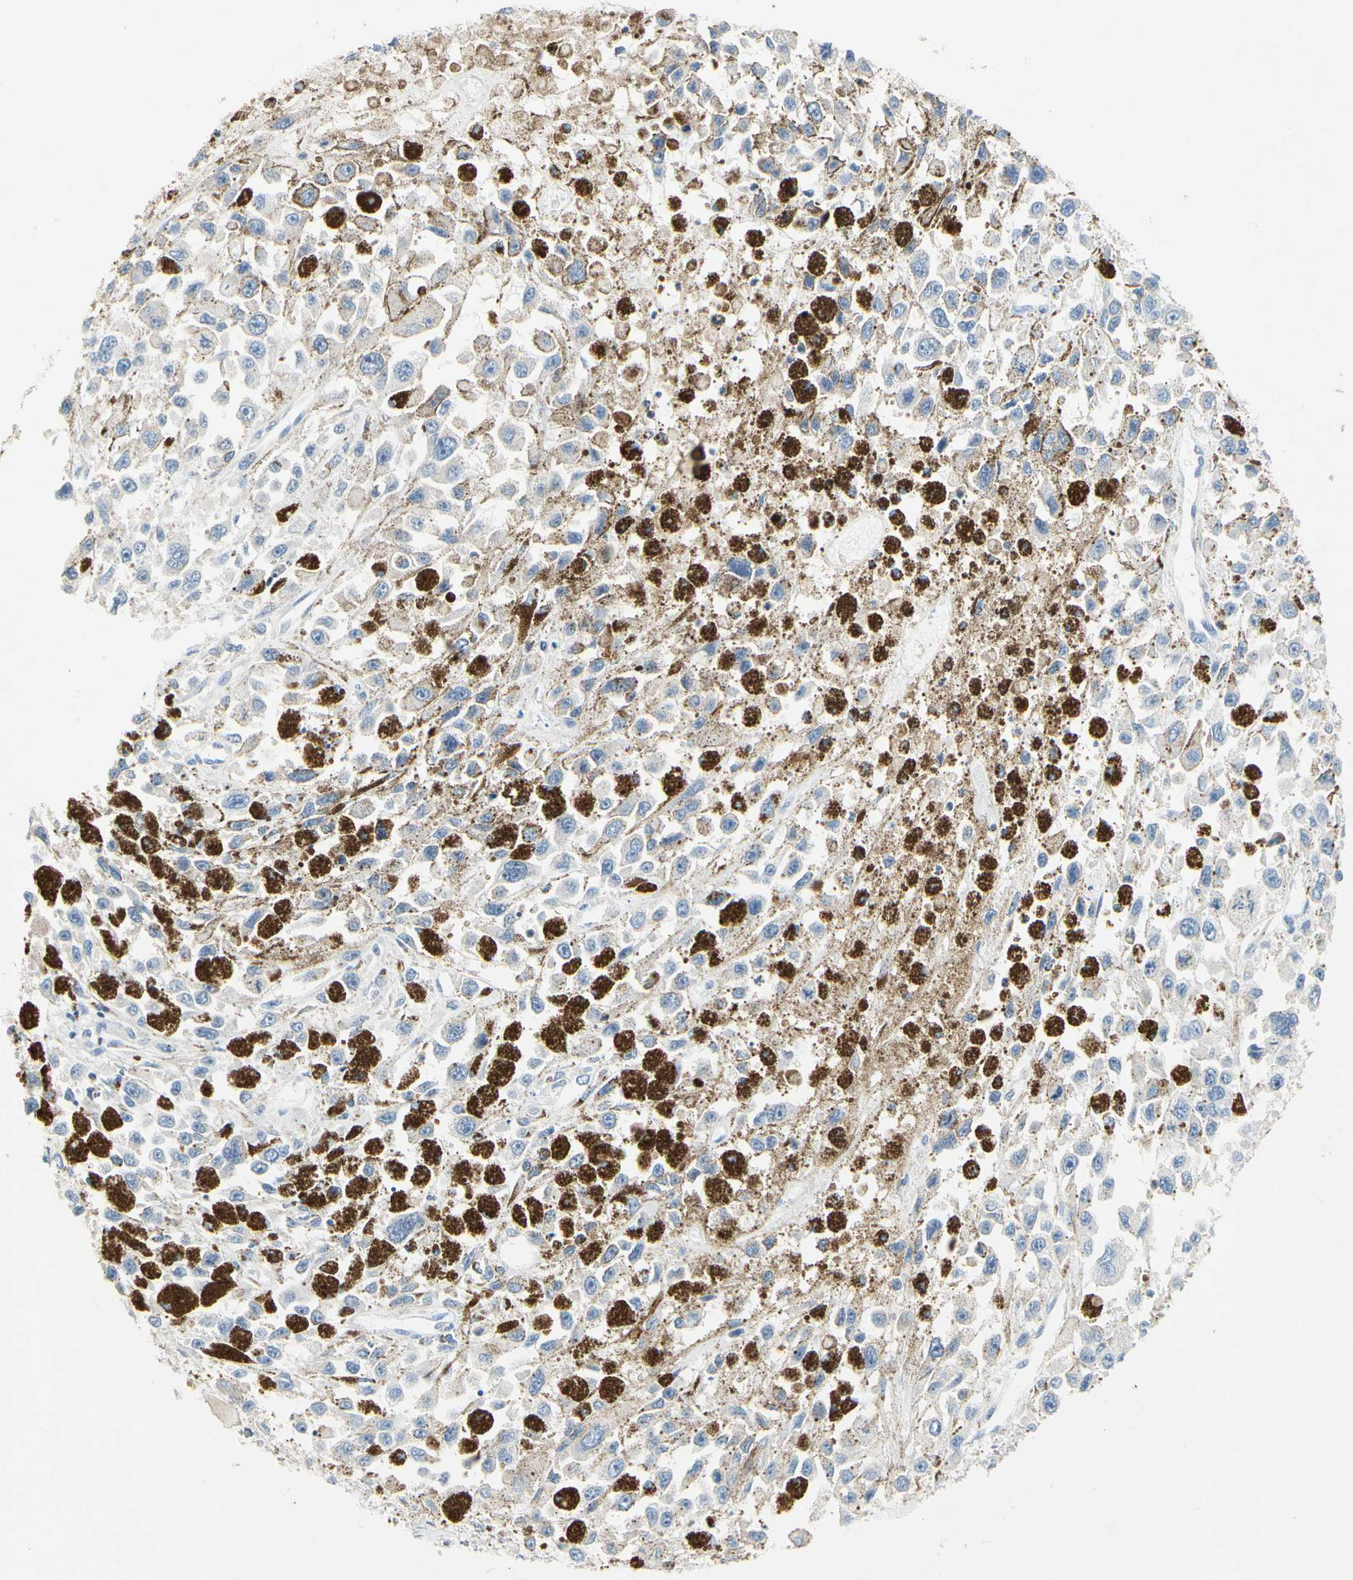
{"staining": {"intensity": "negative", "quantity": "none", "location": "none"}, "tissue": "melanoma", "cell_type": "Tumor cells", "image_type": "cancer", "snomed": [{"axis": "morphology", "description": "Malignant melanoma, Metastatic site"}, {"axis": "topography", "description": "Lymph node"}], "caption": "The IHC histopathology image has no significant expression in tumor cells of malignant melanoma (metastatic site) tissue. Nuclei are stained in blue.", "gene": "CCM2L", "patient": {"sex": "male", "age": 59}}